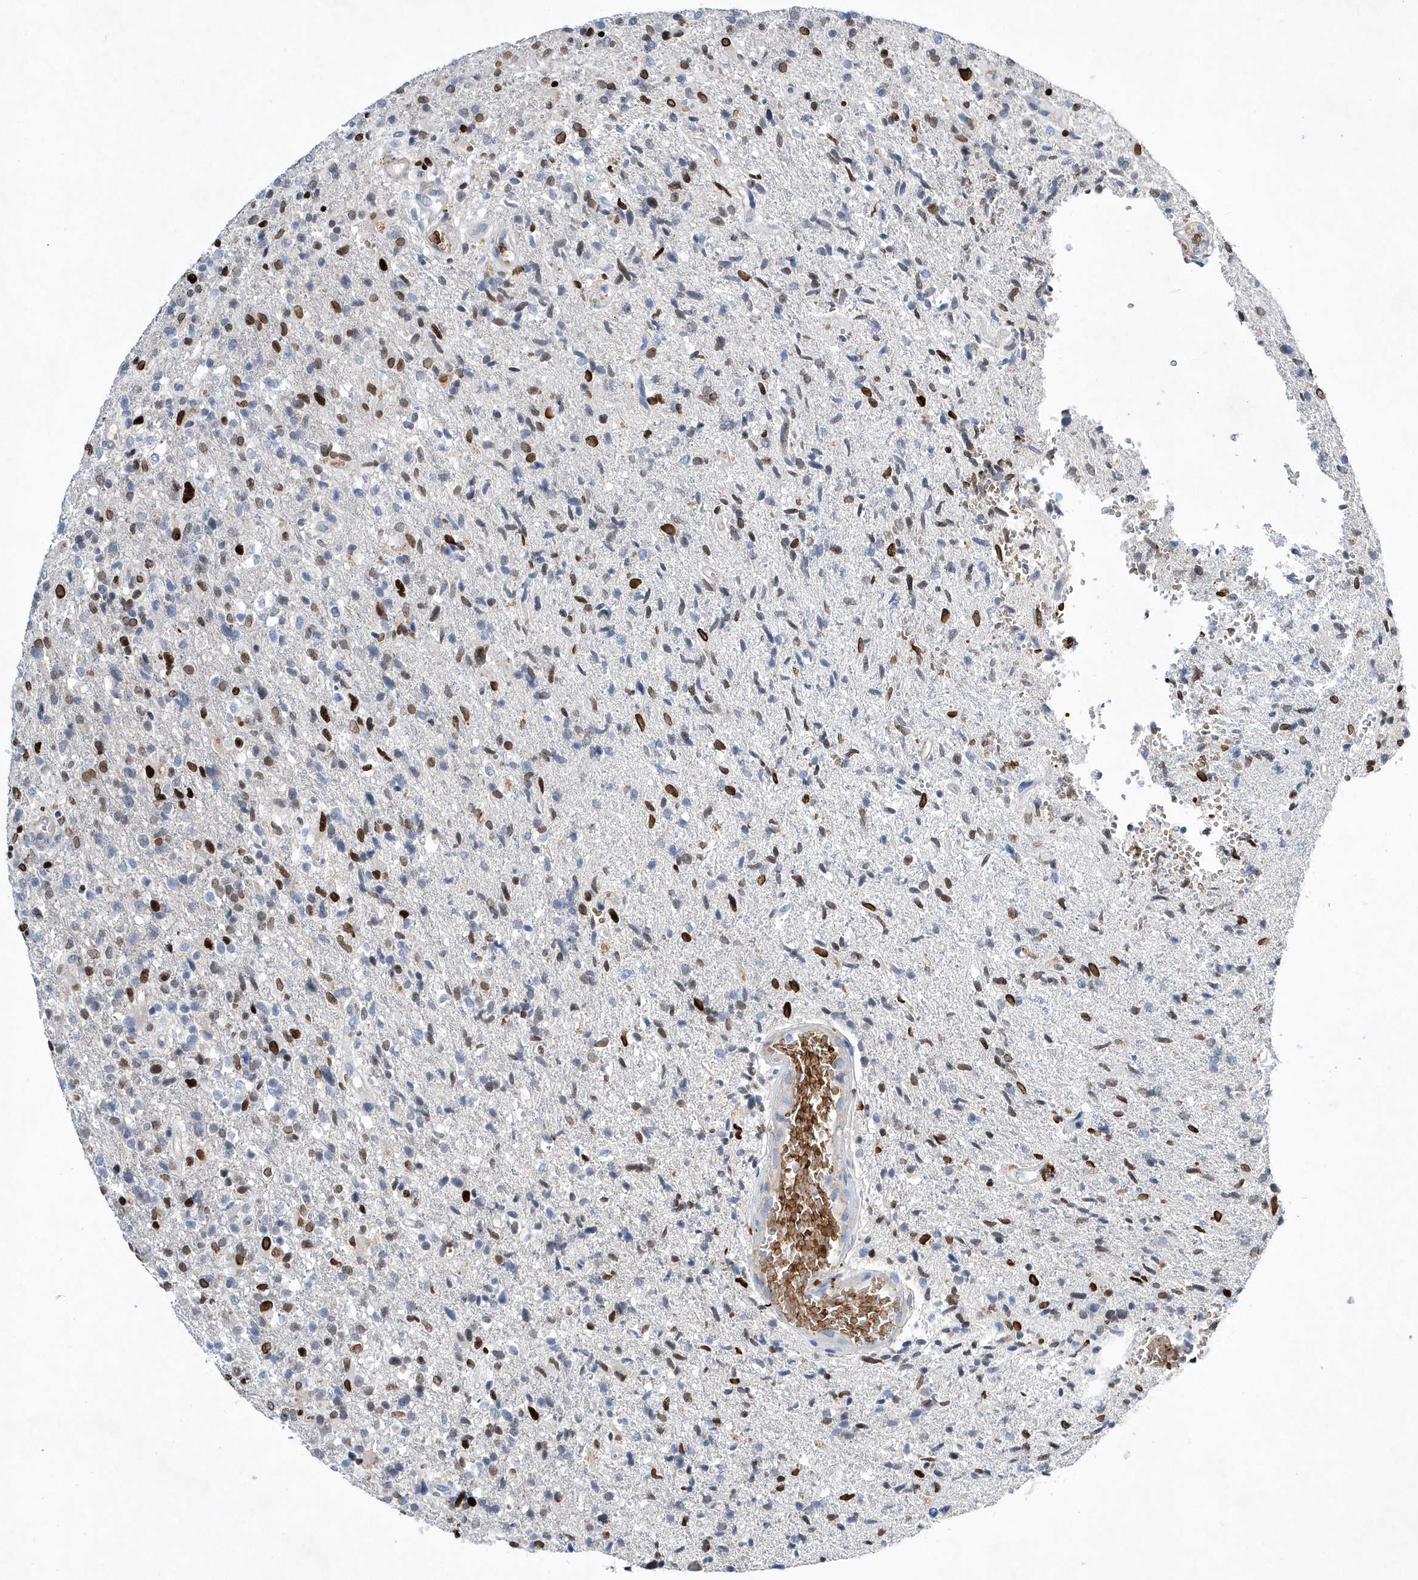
{"staining": {"intensity": "moderate", "quantity": "<25%", "location": "nuclear"}, "tissue": "glioma", "cell_type": "Tumor cells", "image_type": "cancer", "snomed": [{"axis": "morphology", "description": "Glioma, malignant, High grade"}, {"axis": "topography", "description": "Brain"}], "caption": "A micrograph of human malignant high-grade glioma stained for a protein demonstrates moderate nuclear brown staining in tumor cells.", "gene": "ZNF875", "patient": {"sex": "male", "age": 72}}